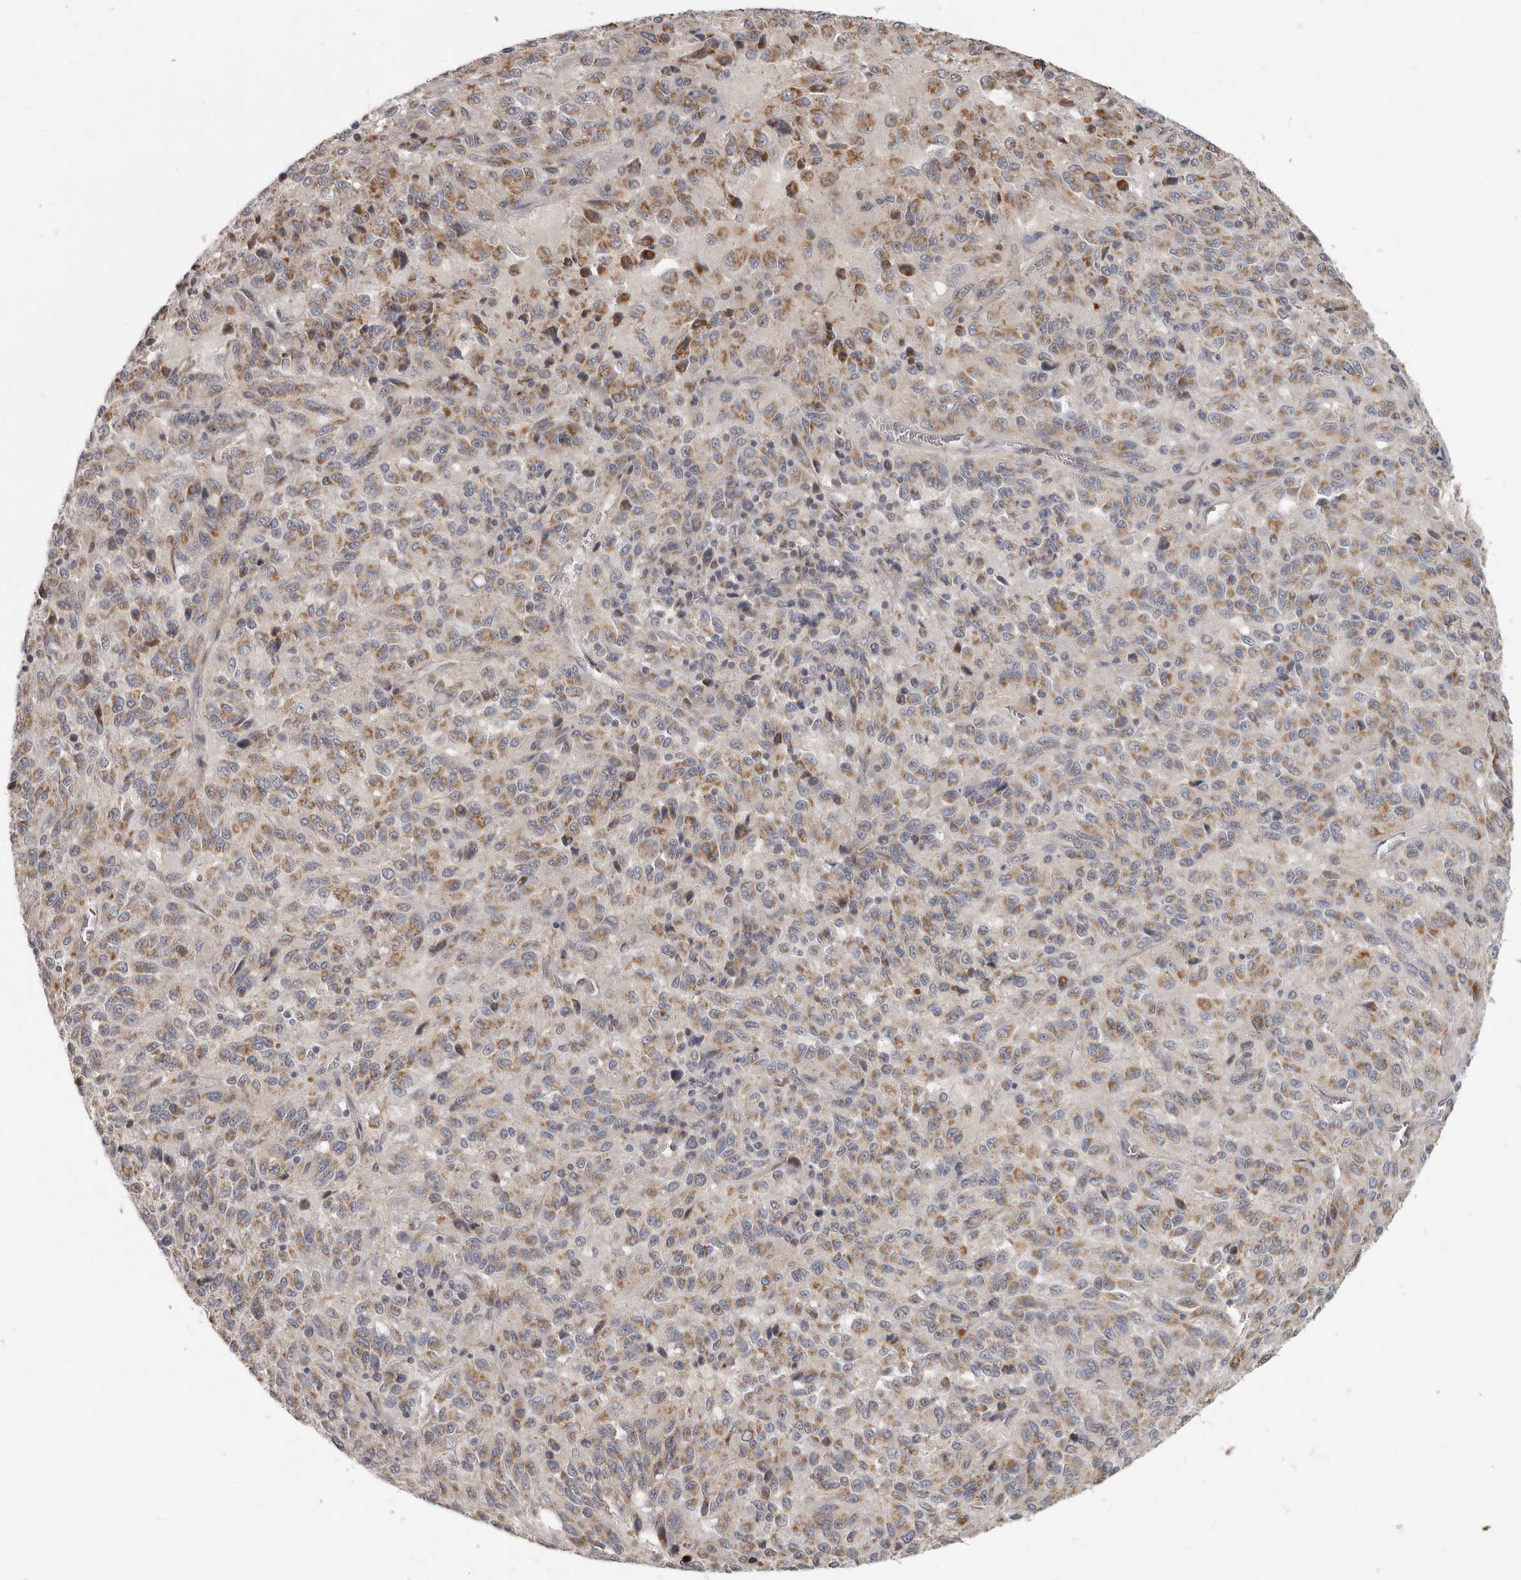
{"staining": {"intensity": "moderate", "quantity": ">75%", "location": "cytoplasmic/membranous"}, "tissue": "melanoma", "cell_type": "Tumor cells", "image_type": "cancer", "snomed": [{"axis": "morphology", "description": "Malignant melanoma, Metastatic site"}, {"axis": "topography", "description": "Lung"}], "caption": "High-power microscopy captured an immunohistochemistry (IHC) photomicrograph of melanoma, revealing moderate cytoplasmic/membranous positivity in approximately >75% of tumor cells.", "gene": "UNK", "patient": {"sex": "male", "age": 64}}